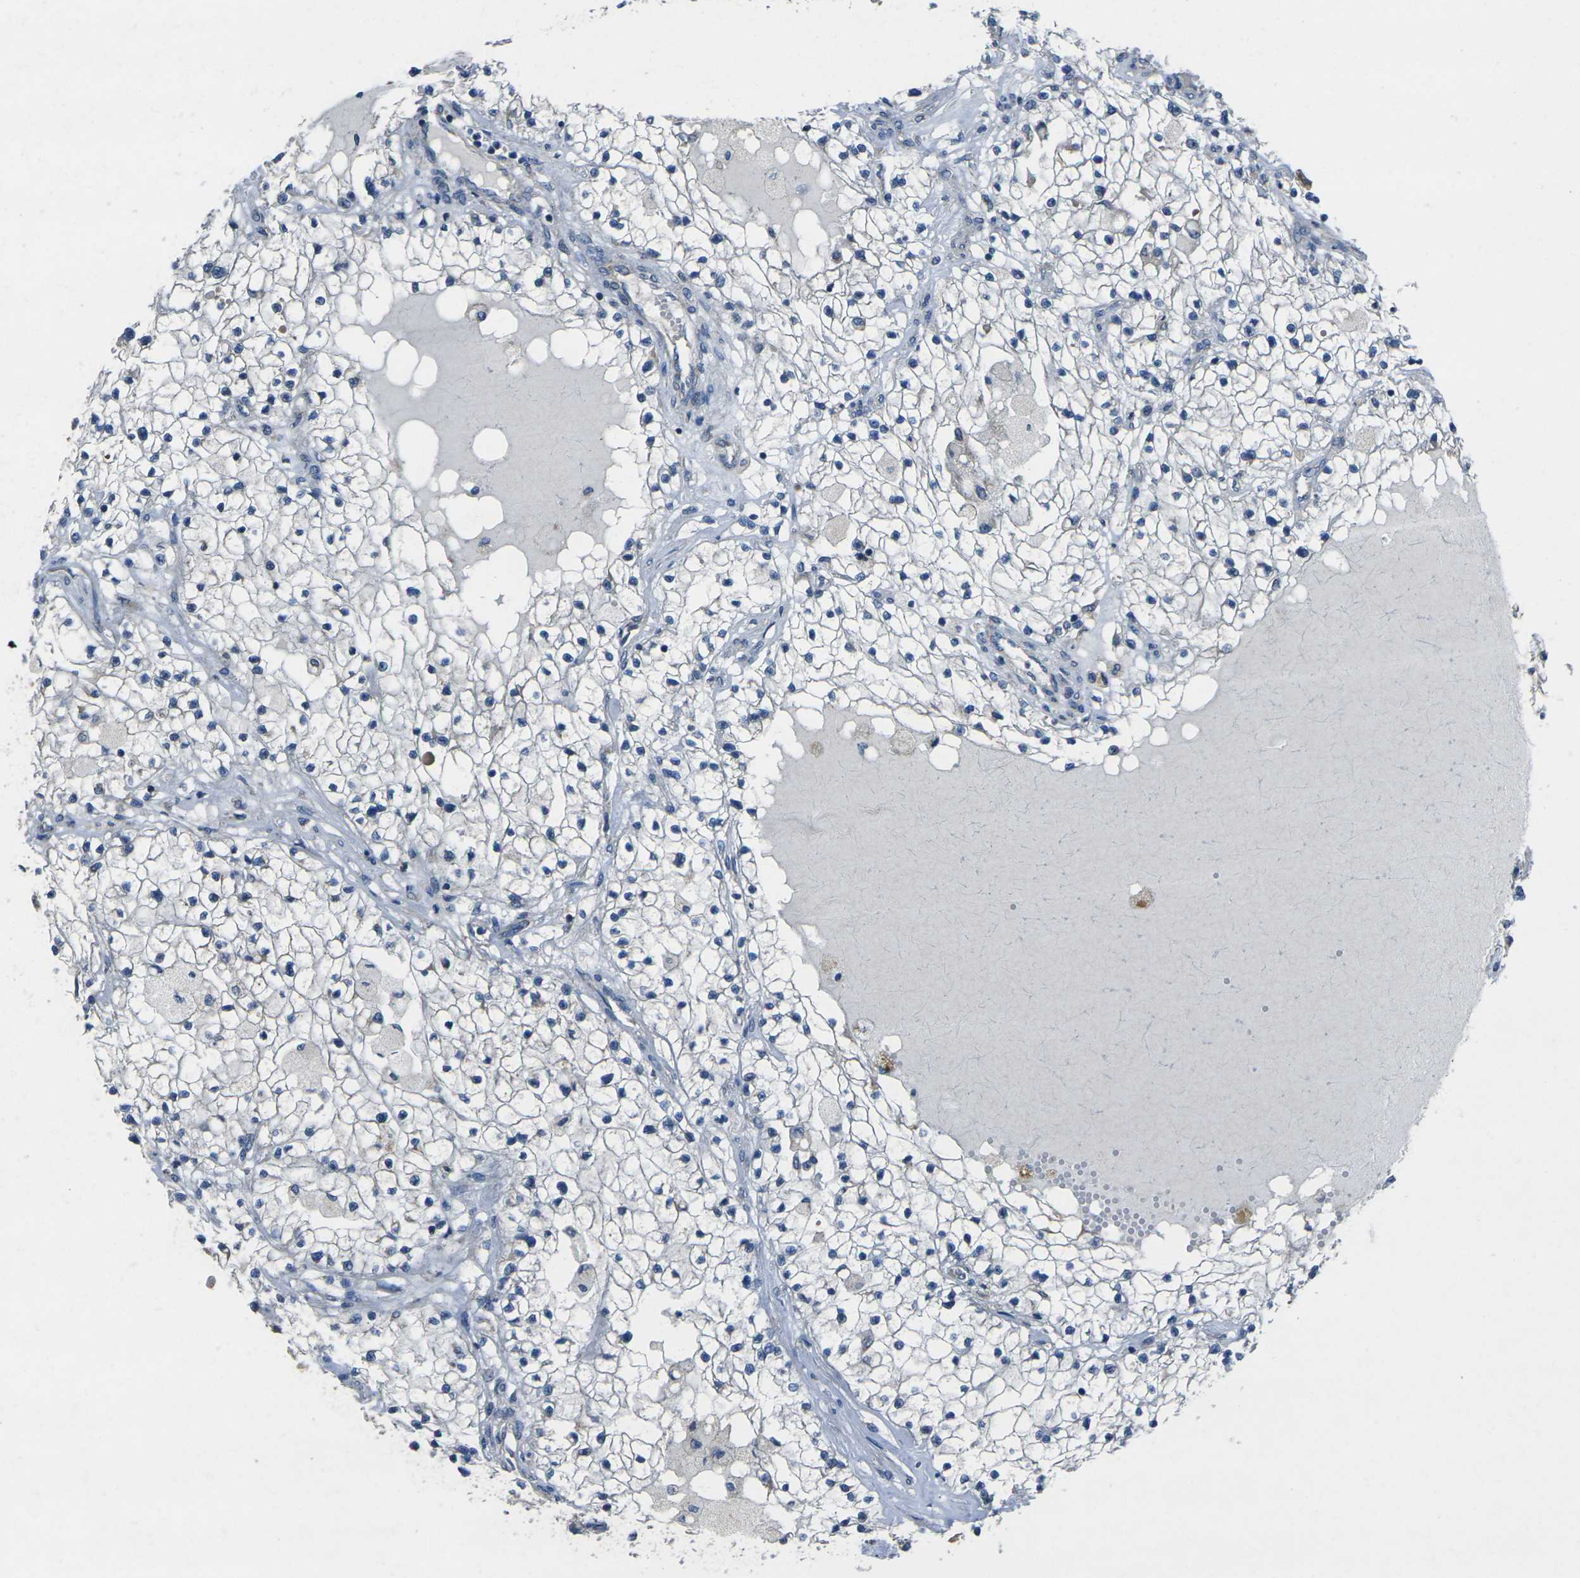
{"staining": {"intensity": "negative", "quantity": "none", "location": "none"}, "tissue": "renal cancer", "cell_type": "Tumor cells", "image_type": "cancer", "snomed": [{"axis": "morphology", "description": "Adenocarcinoma, NOS"}, {"axis": "topography", "description": "Kidney"}], "caption": "High power microscopy micrograph of an IHC histopathology image of renal cancer, revealing no significant positivity in tumor cells.", "gene": "TMEM120B", "patient": {"sex": "male", "age": 68}}